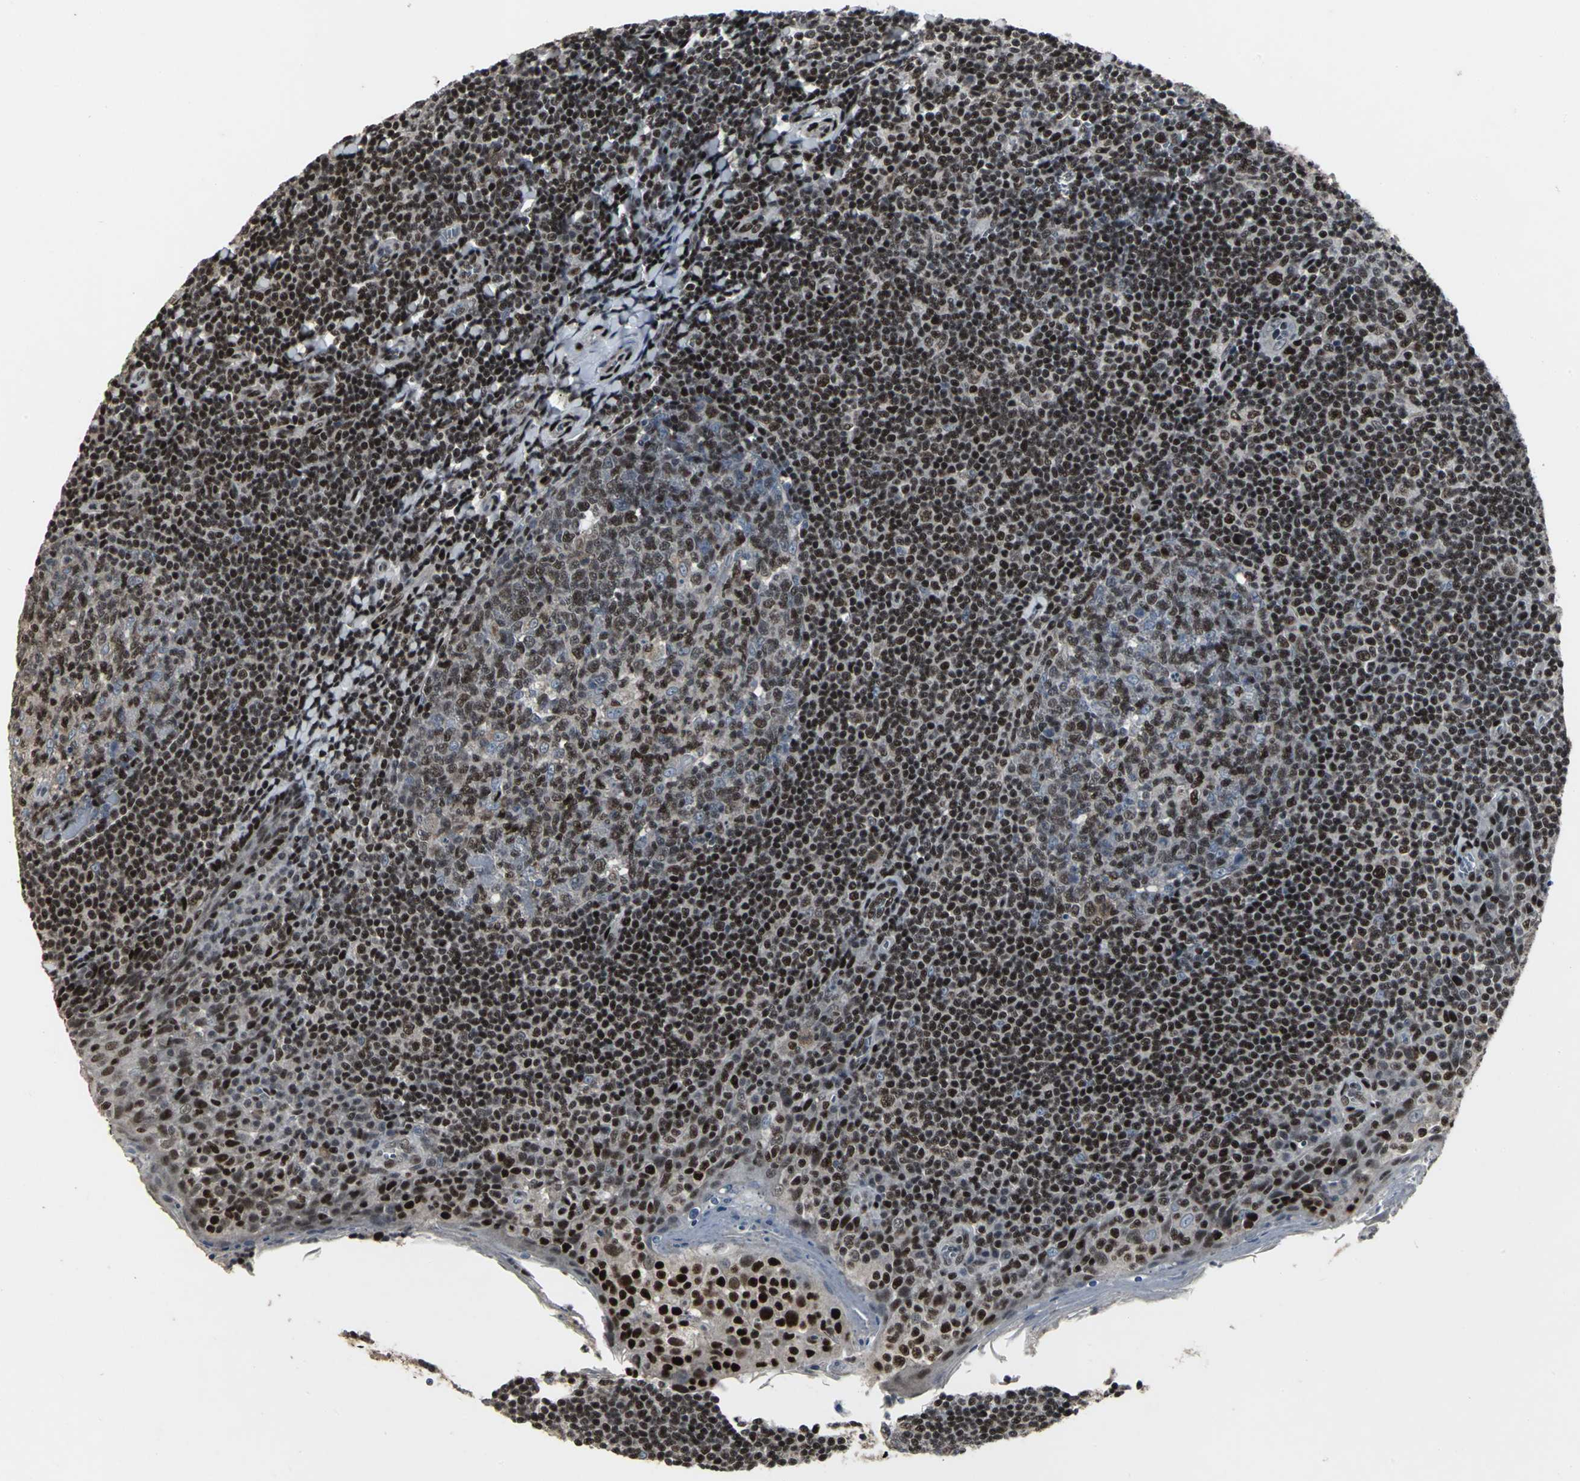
{"staining": {"intensity": "moderate", "quantity": "25%-75%", "location": "nuclear"}, "tissue": "tonsil", "cell_type": "Germinal center cells", "image_type": "normal", "snomed": [{"axis": "morphology", "description": "Normal tissue, NOS"}, {"axis": "topography", "description": "Tonsil"}], "caption": "Human tonsil stained with a brown dye displays moderate nuclear positive expression in about 25%-75% of germinal center cells.", "gene": "SRF", "patient": {"sex": "male", "age": 31}}